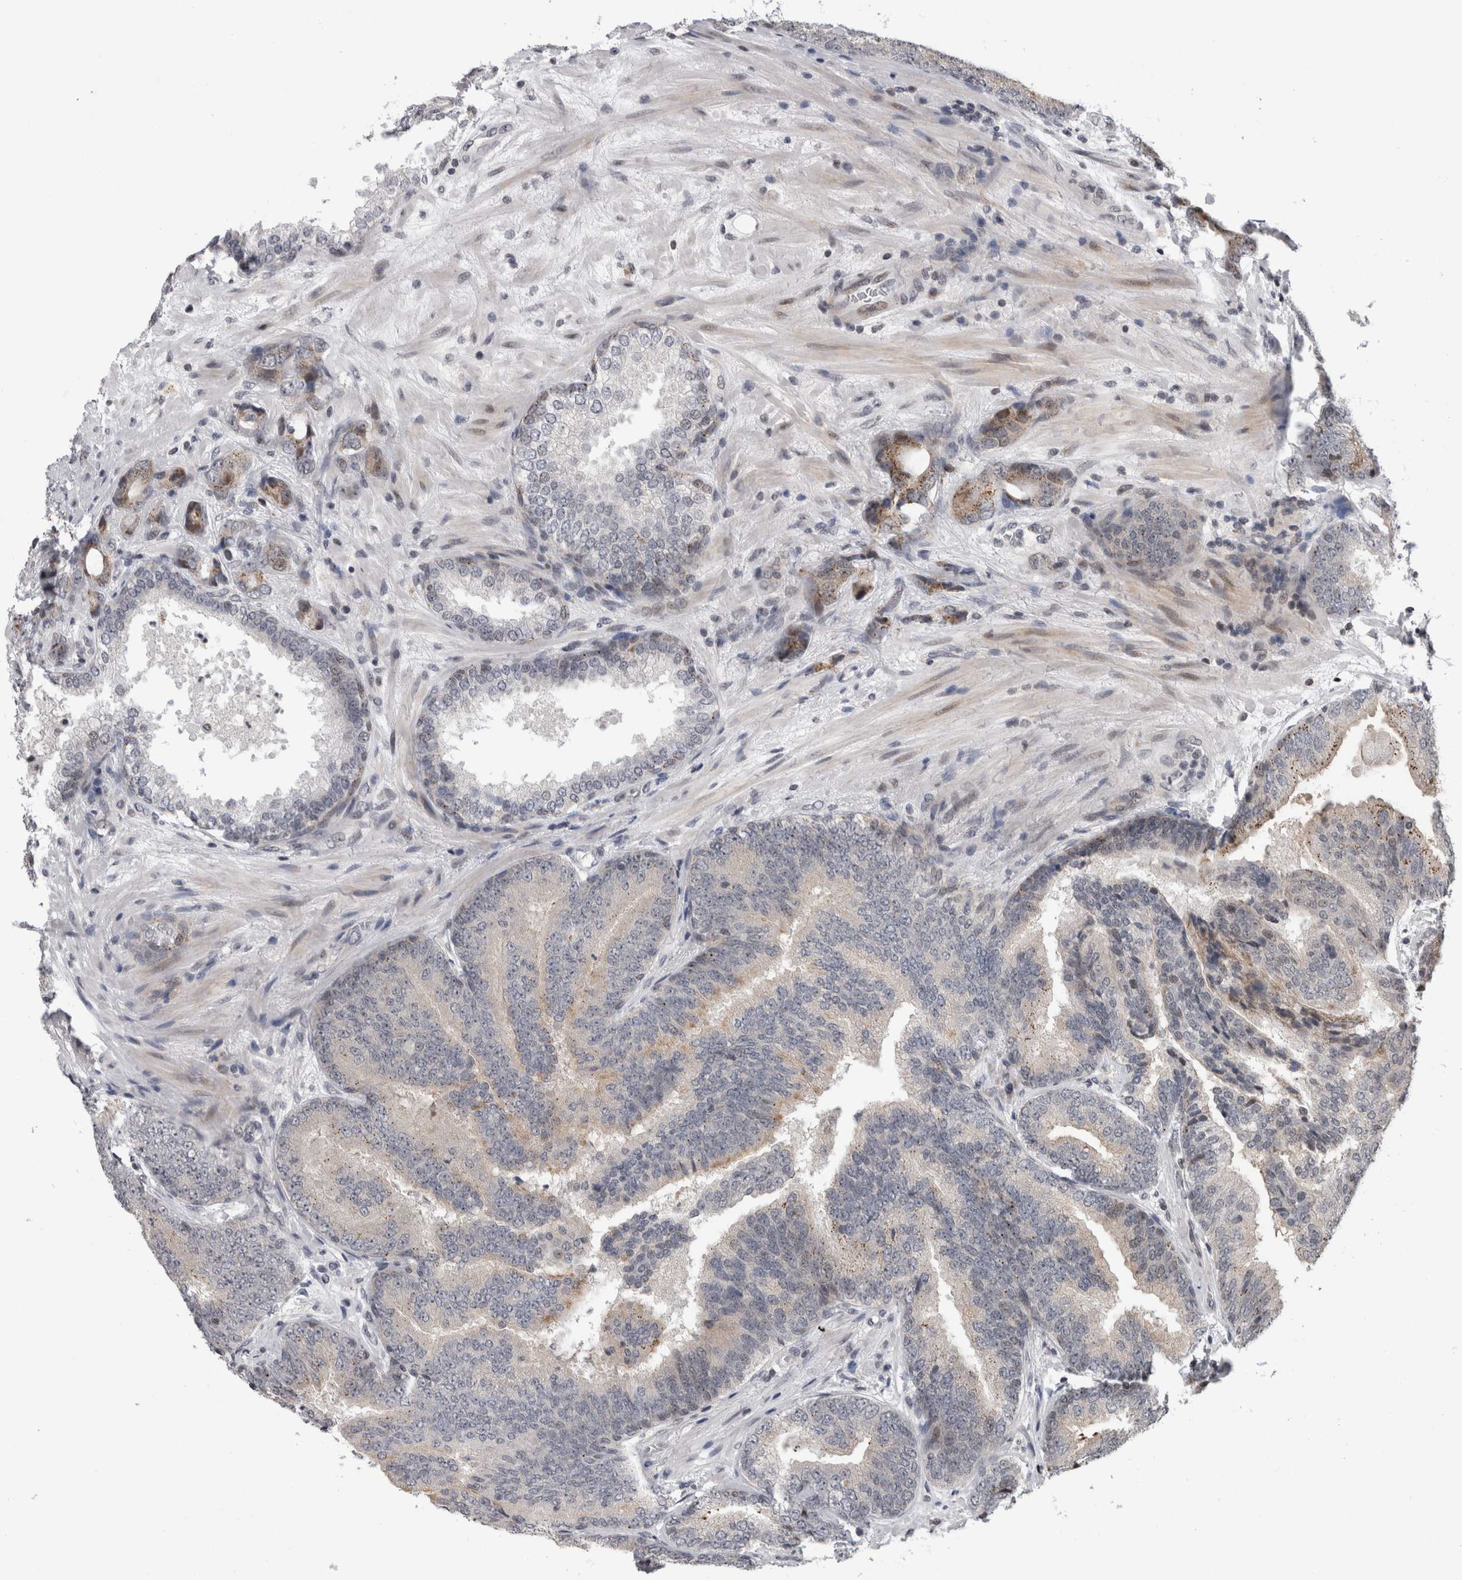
{"staining": {"intensity": "moderate", "quantity": "<25%", "location": "cytoplasmic/membranous"}, "tissue": "prostate cancer", "cell_type": "Tumor cells", "image_type": "cancer", "snomed": [{"axis": "morphology", "description": "Adenocarcinoma, High grade"}, {"axis": "topography", "description": "Prostate"}], "caption": "This is a photomicrograph of immunohistochemistry staining of prostate high-grade adenocarcinoma, which shows moderate positivity in the cytoplasmic/membranous of tumor cells.", "gene": "ZBTB11", "patient": {"sex": "male", "age": 55}}